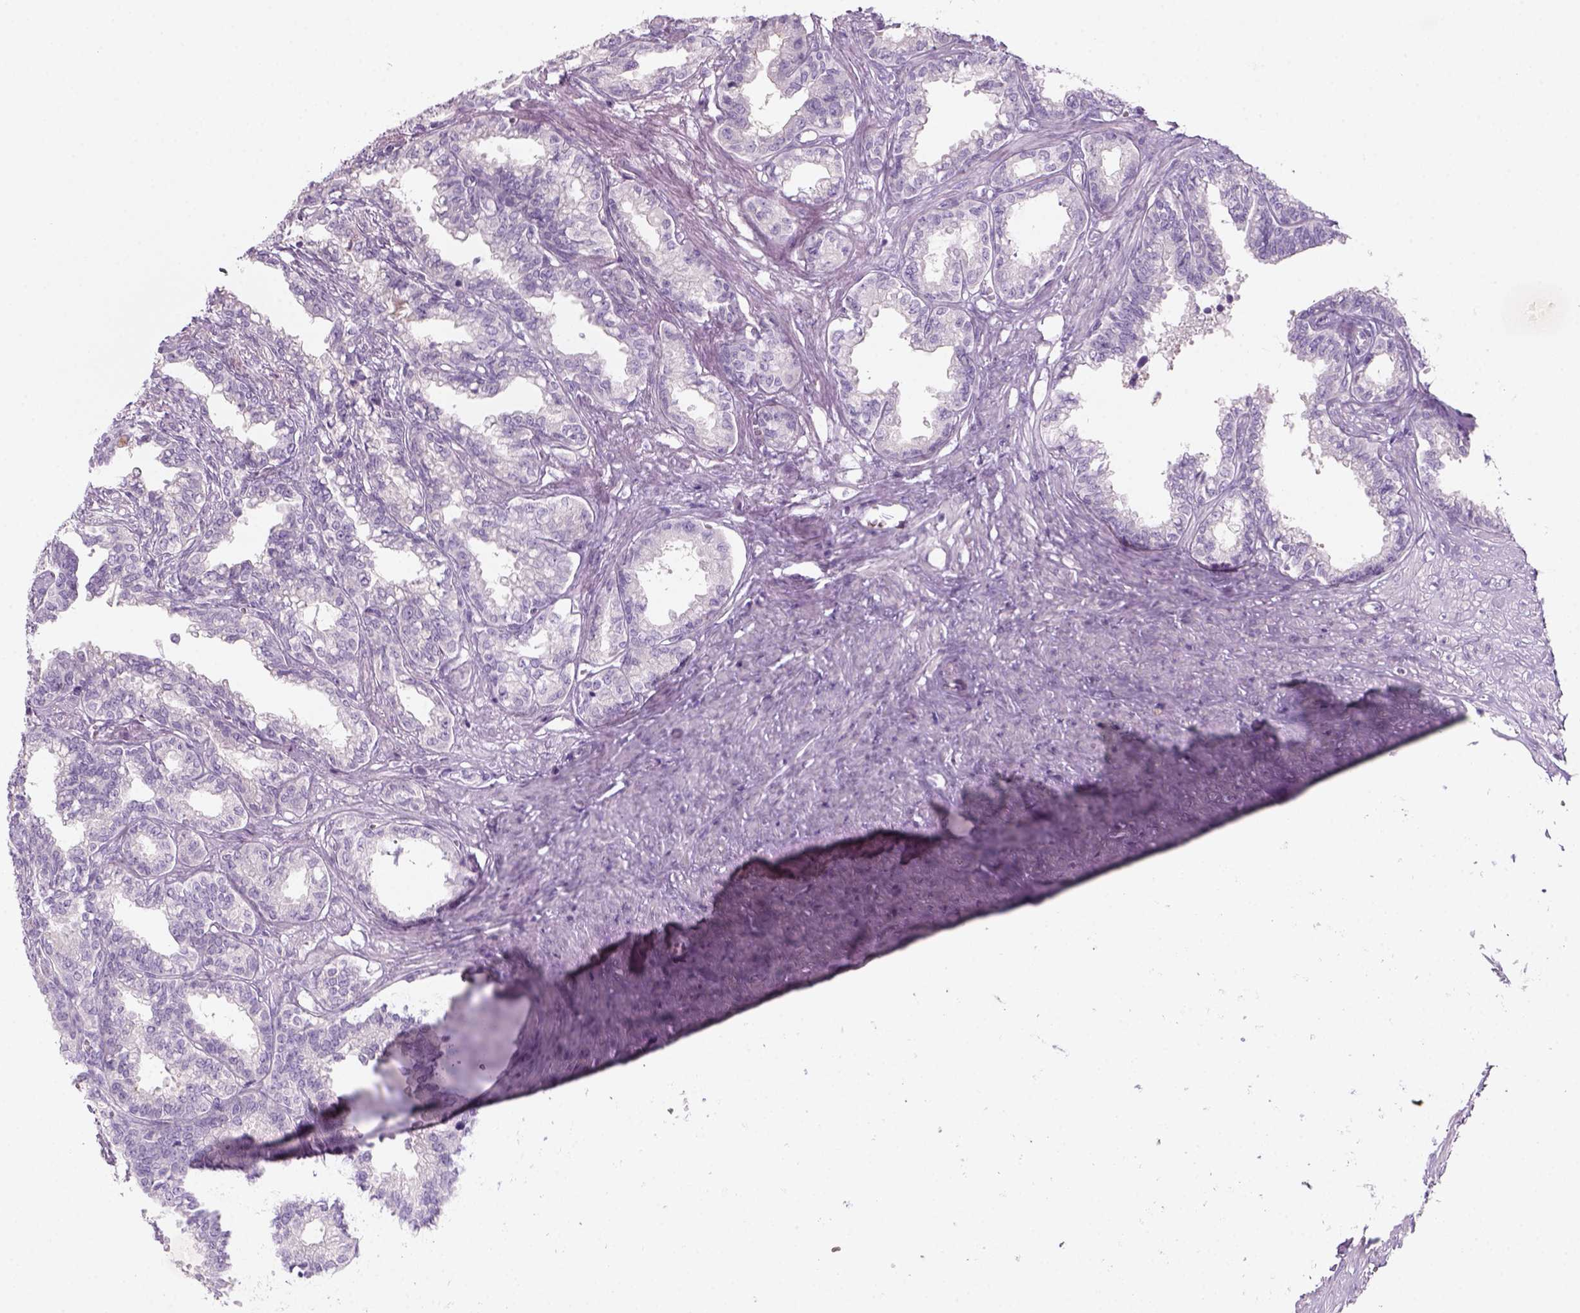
{"staining": {"intensity": "negative", "quantity": "none", "location": "none"}, "tissue": "seminal vesicle", "cell_type": "Glandular cells", "image_type": "normal", "snomed": [{"axis": "morphology", "description": "Normal tissue, NOS"}, {"axis": "morphology", "description": "Urothelial carcinoma, NOS"}, {"axis": "topography", "description": "Urinary bladder"}, {"axis": "topography", "description": "Seminal veicle"}], "caption": "This image is of benign seminal vesicle stained with immunohistochemistry to label a protein in brown with the nuclei are counter-stained blue. There is no positivity in glandular cells.", "gene": "KRT25", "patient": {"sex": "male", "age": 76}}